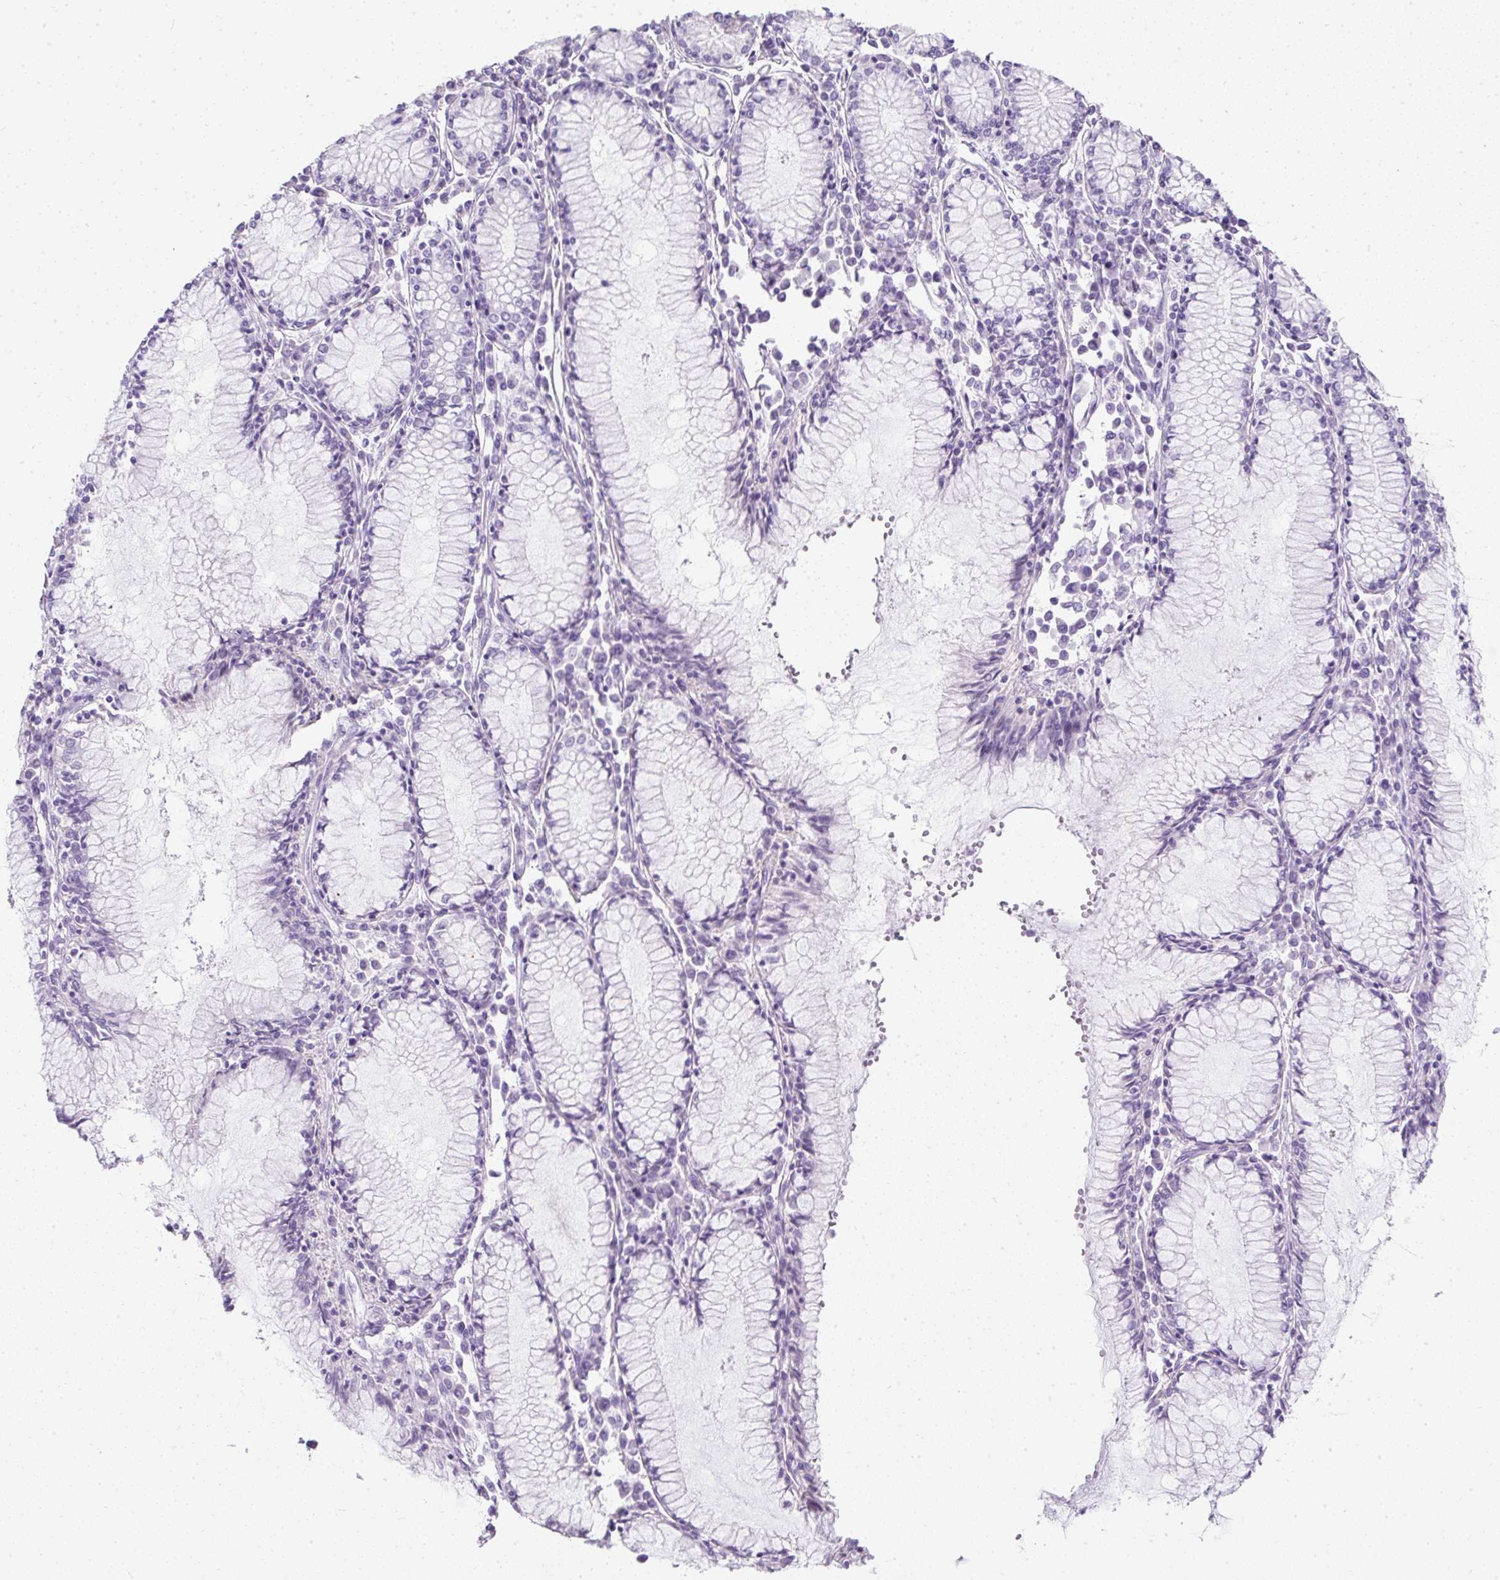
{"staining": {"intensity": "weak", "quantity": "<25%", "location": "cytoplasmic/membranous"}, "tissue": "stomach cancer", "cell_type": "Tumor cells", "image_type": "cancer", "snomed": [{"axis": "morphology", "description": "Adenocarcinoma, NOS"}, {"axis": "topography", "description": "Stomach"}], "caption": "An immunohistochemistry histopathology image of adenocarcinoma (stomach) is shown. There is no staining in tumor cells of adenocarcinoma (stomach). (DAB immunohistochemistry (IHC), high magnification).", "gene": "C2CD4C", "patient": {"sex": "female", "age": 59}}